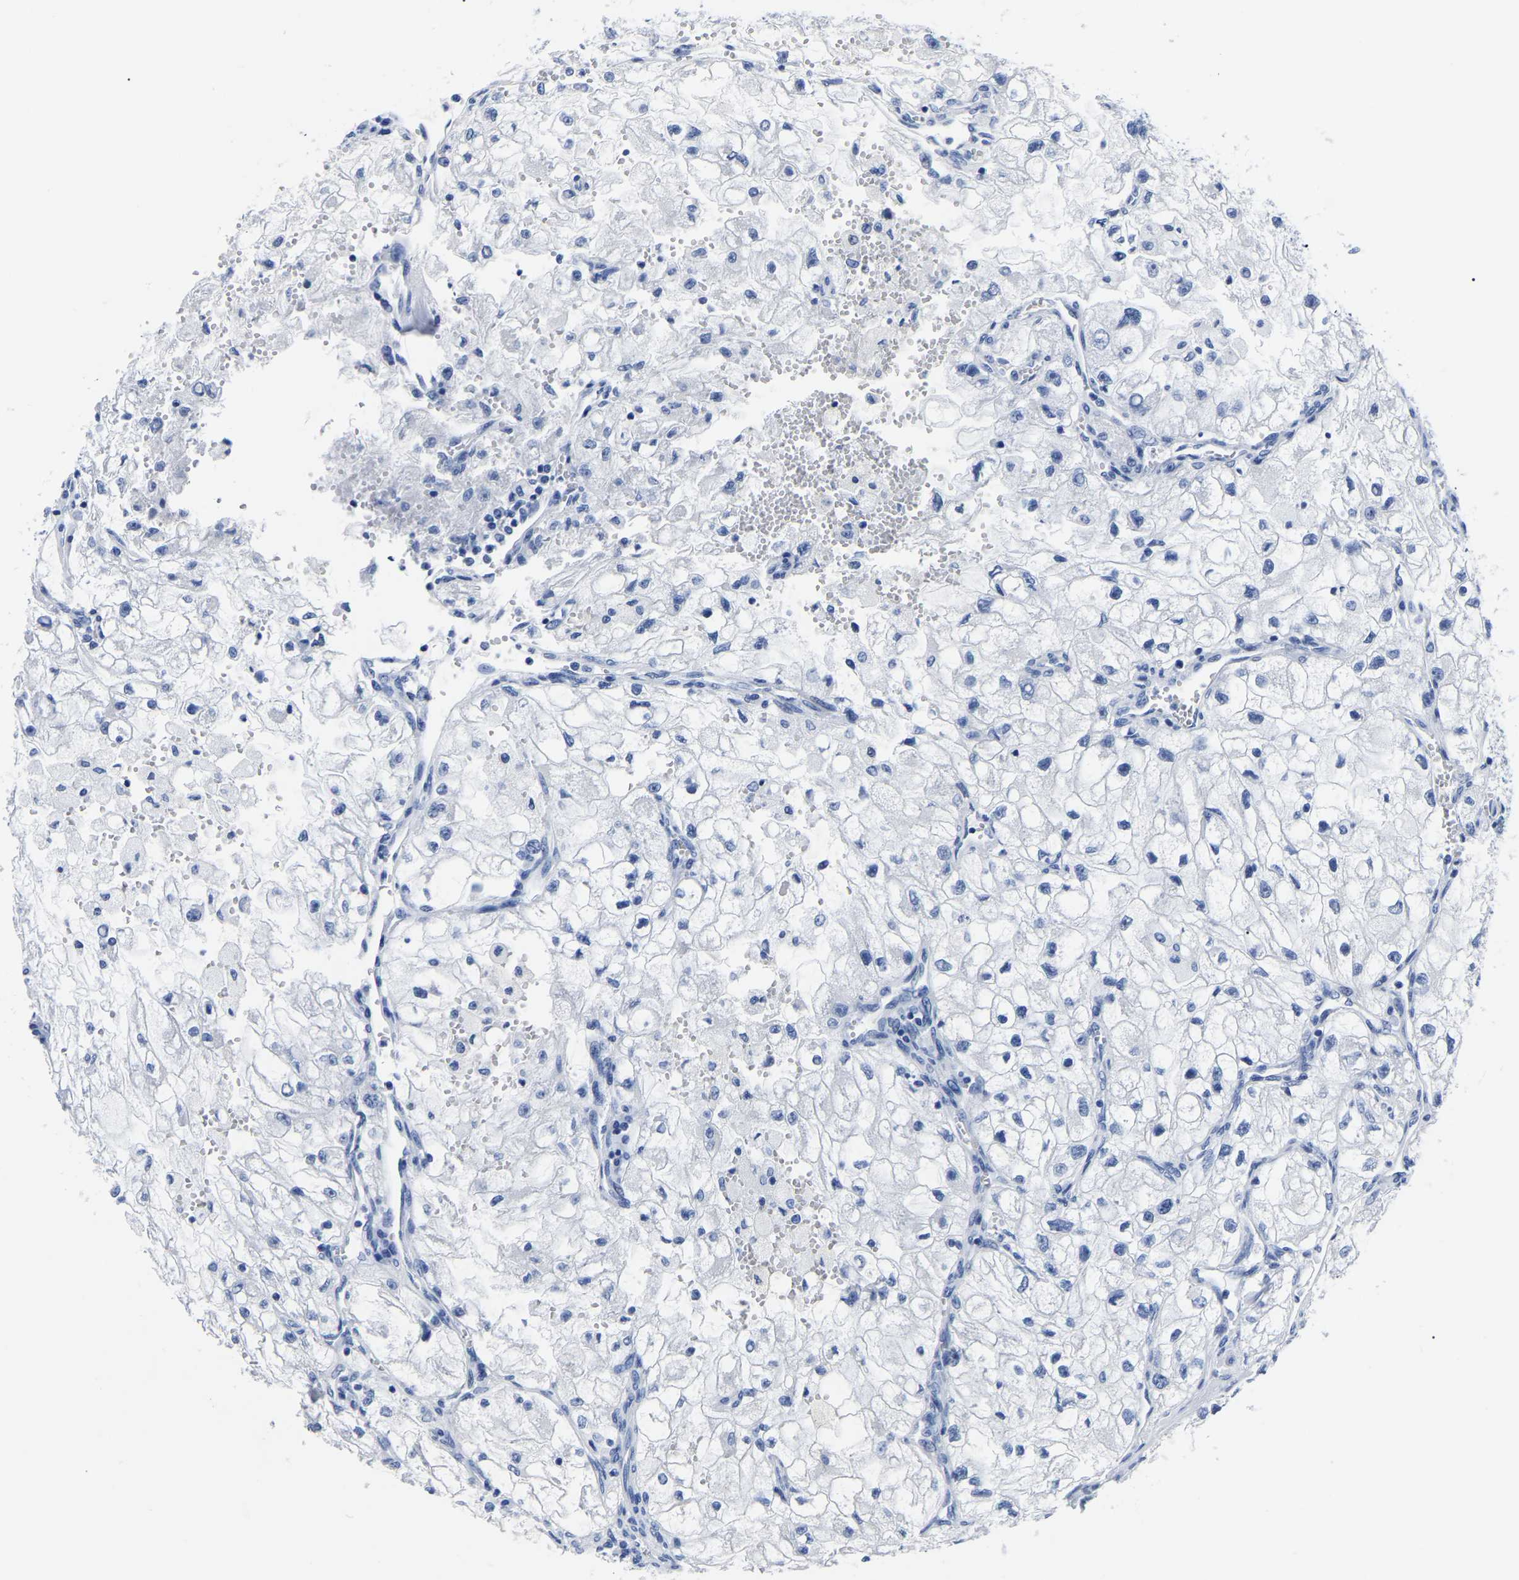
{"staining": {"intensity": "negative", "quantity": "none", "location": "none"}, "tissue": "renal cancer", "cell_type": "Tumor cells", "image_type": "cancer", "snomed": [{"axis": "morphology", "description": "Adenocarcinoma, NOS"}, {"axis": "topography", "description": "Kidney"}], "caption": "An IHC photomicrograph of renal adenocarcinoma is shown. There is no staining in tumor cells of renal adenocarcinoma. (DAB (3,3'-diaminobenzidine) immunohistochemistry visualized using brightfield microscopy, high magnification).", "gene": "IMPG2", "patient": {"sex": "female", "age": 70}}